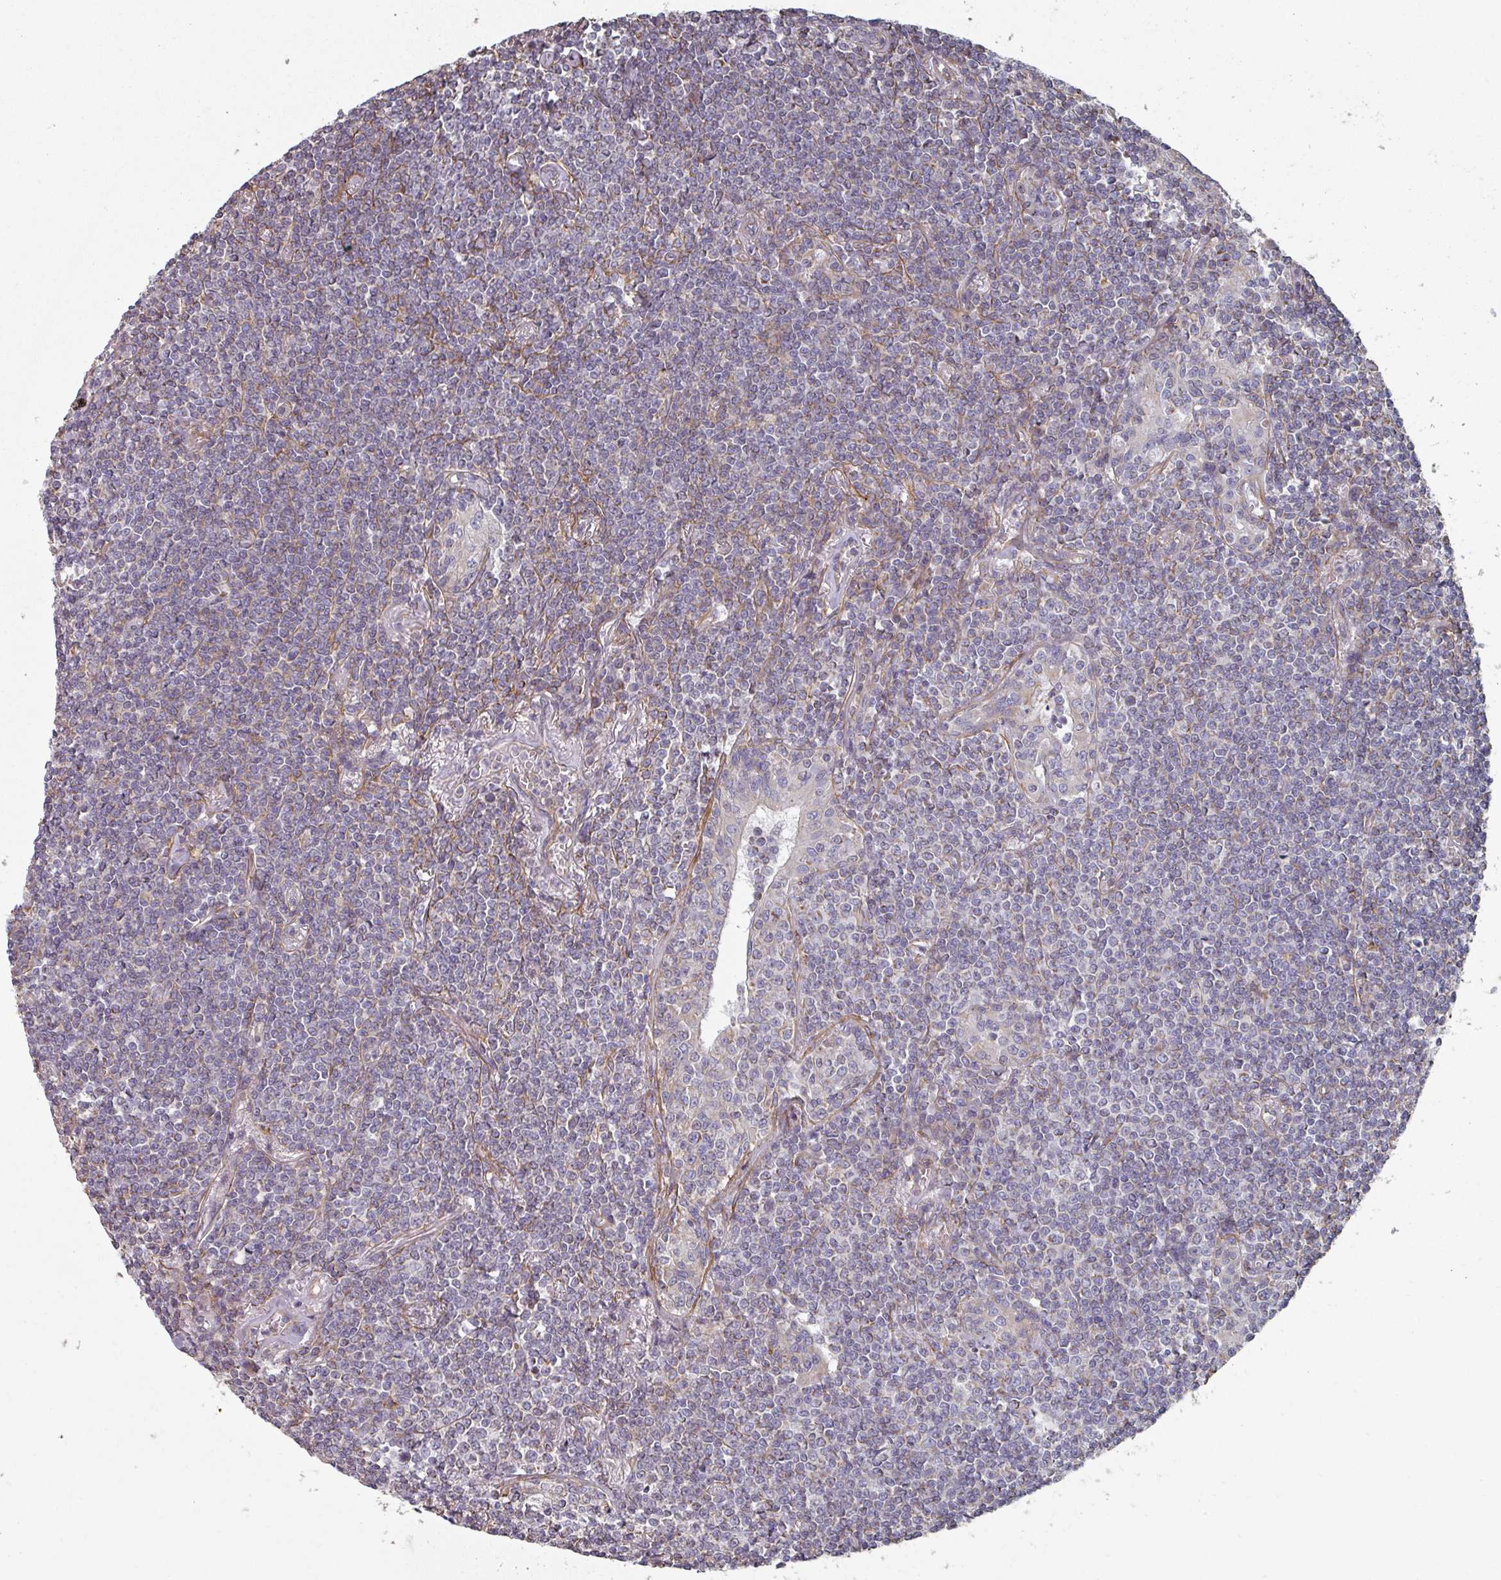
{"staining": {"intensity": "negative", "quantity": "none", "location": "none"}, "tissue": "lymphoma", "cell_type": "Tumor cells", "image_type": "cancer", "snomed": [{"axis": "morphology", "description": "Malignant lymphoma, non-Hodgkin's type, Low grade"}, {"axis": "topography", "description": "Lung"}], "caption": "Immunohistochemical staining of human lymphoma demonstrates no significant staining in tumor cells.", "gene": "GSTA4", "patient": {"sex": "female", "age": 71}}